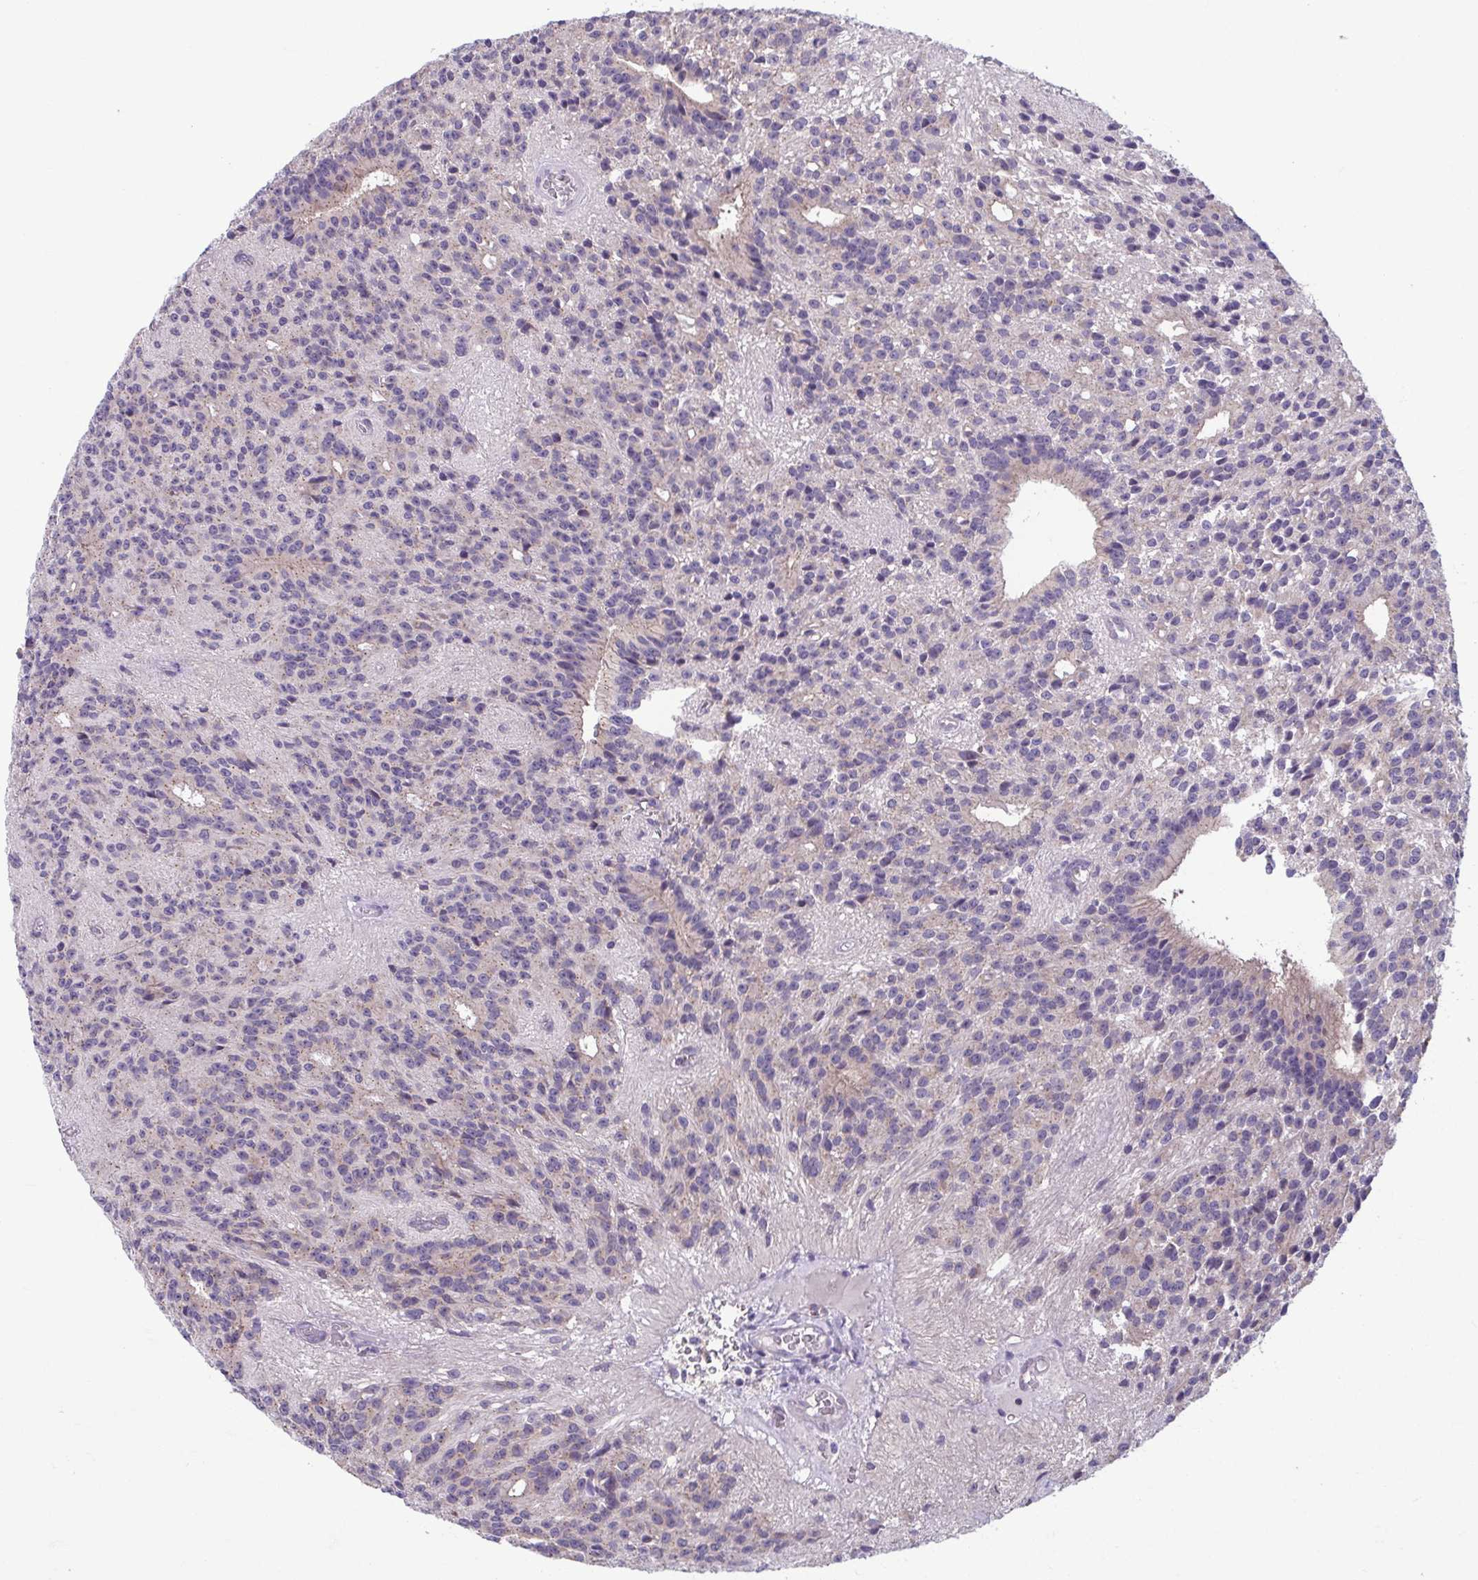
{"staining": {"intensity": "negative", "quantity": "none", "location": "none"}, "tissue": "glioma", "cell_type": "Tumor cells", "image_type": "cancer", "snomed": [{"axis": "morphology", "description": "Glioma, malignant, Low grade"}, {"axis": "topography", "description": "Brain"}], "caption": "DAB immunohistochemical staining of malignant glioma (low-grade) displays no significant expression in tumor cells.", "gene": "TMEM108", "patient": {"sex": "male", "age": 31}}